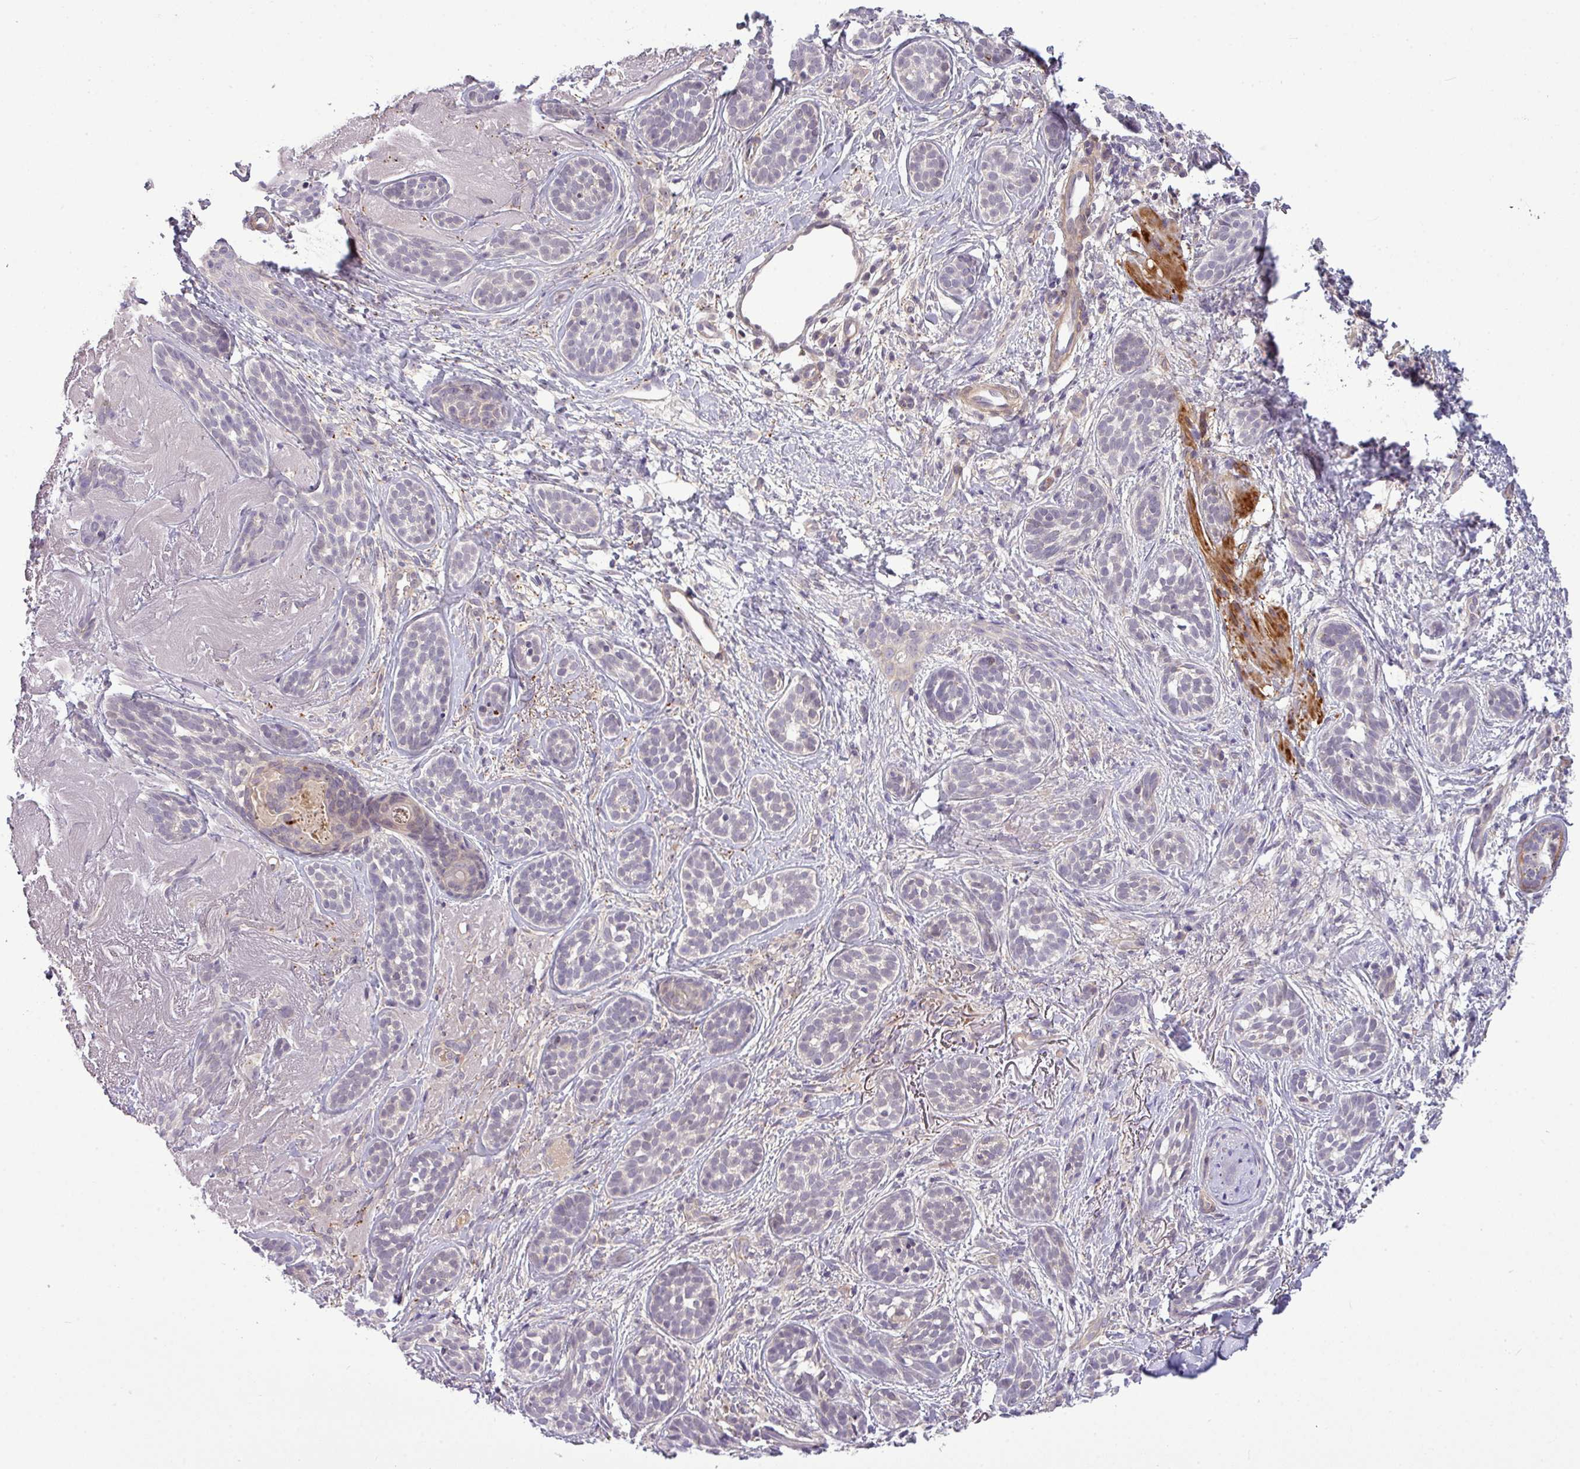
{"staining": {"intensity": "negative", "quantity": "none", "location": "none"}, "tissue": "skin cancer", "cell_type": "Tumor cells", "image_type": "cancer", "snomed": [{"axis": "morphology", "description": "Basal cell carcinoma"}, {"axis": "topography", "description": "Skin"}], "caption": "Tumor cells are negative for protein expression in human skin cancer. (Brightfield microscopy of DAB immunohistochemistry (IHC) at high magnification).", "gene": "ZNF35", "patient": {"sex": "male", "age": 71}}